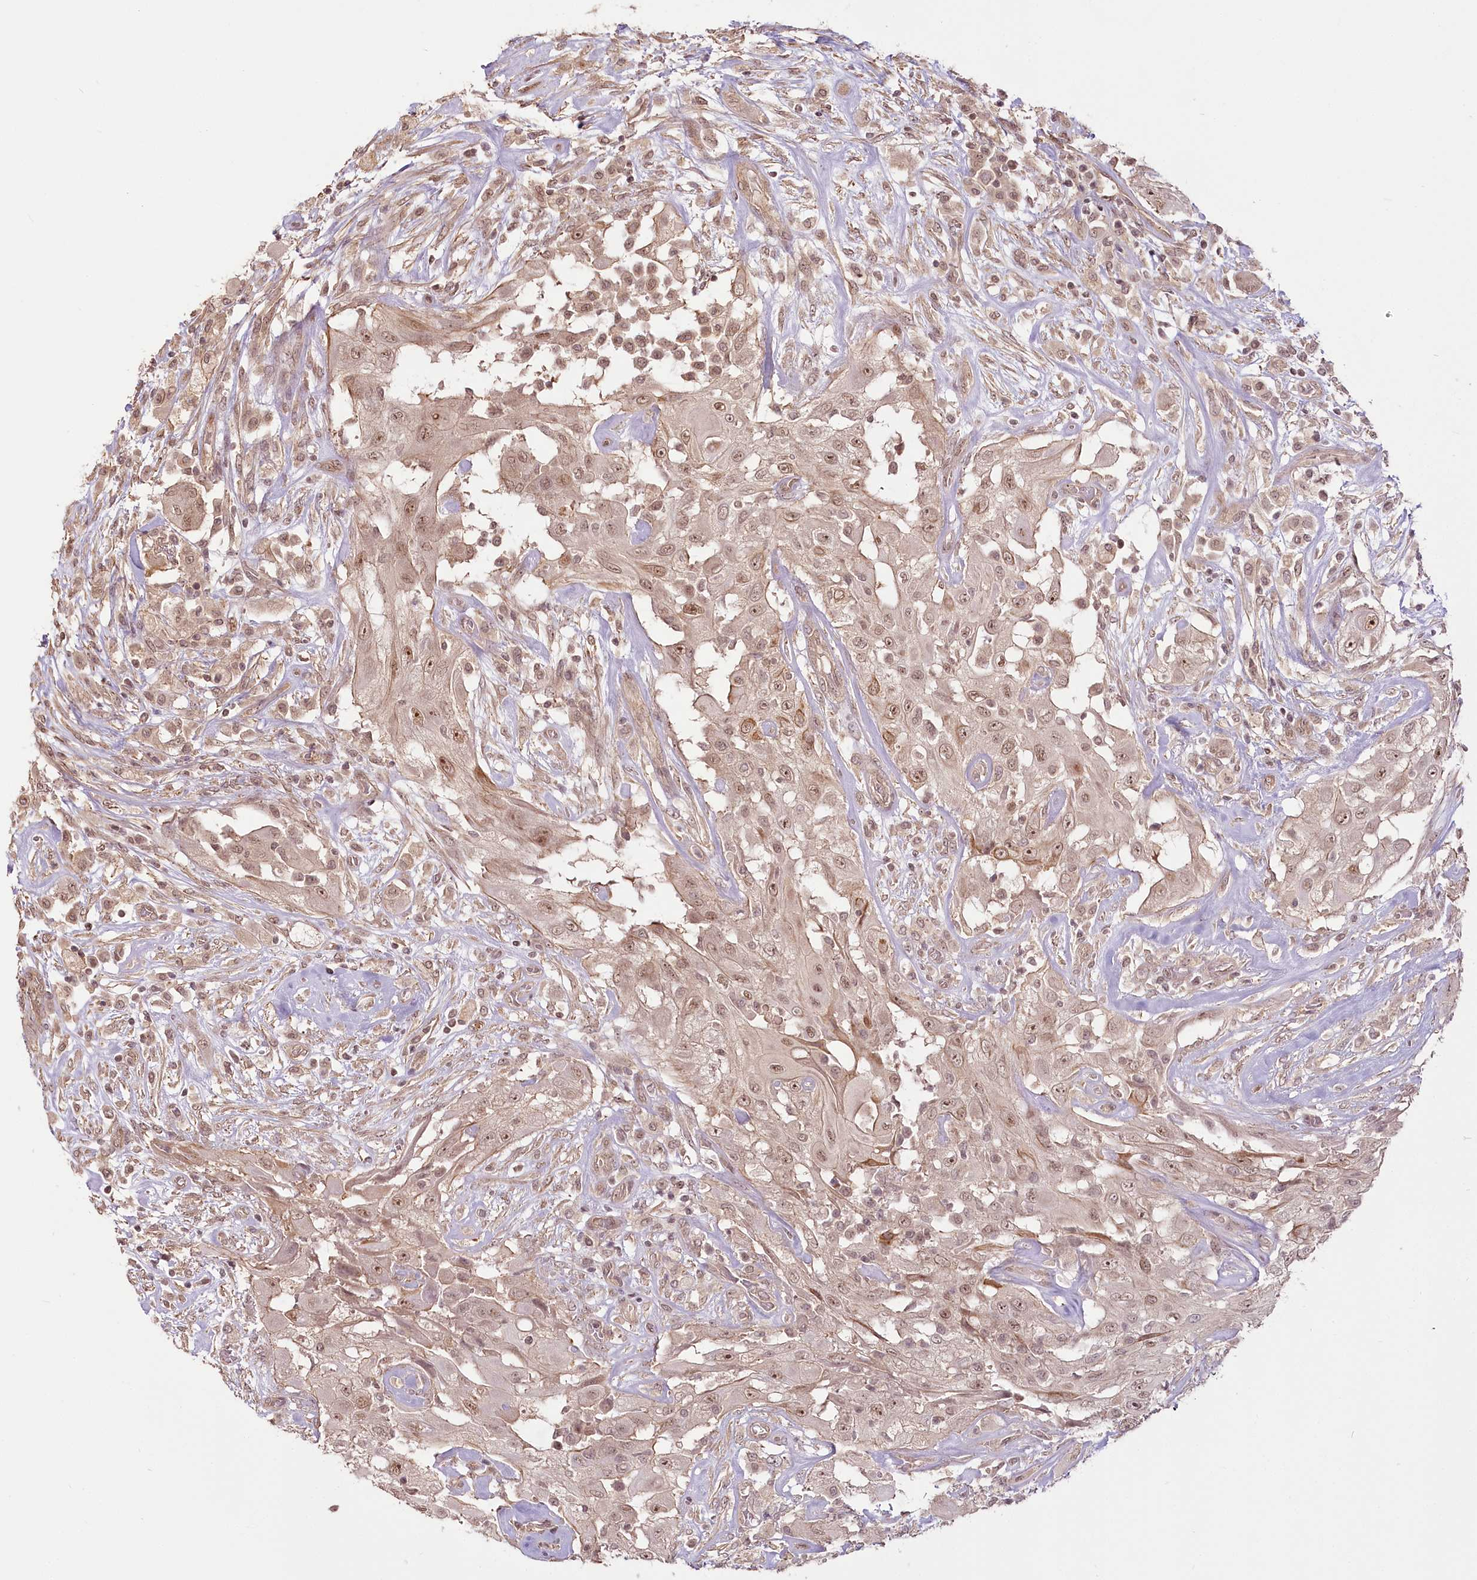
{"staining": {"intensity": "moderate", "quantity": ">75%", "location": "cytoplasmic/membranous,nuclear"}, "tissue": "thyroid cancer", "cell_type": "Tumor cells", "image_type": "cancer", "snomed": [{"axis": "morphology", "description": "Papillary adenocarcinoma, NOS"}, {"axis": "topography", "description": "Thyroid gland"}], "caption": "Moderate cytoplasmic/membranous and nuclear protein expression is appreciated in approximately >75% of tumor cells in thyroid cancer (papillary adenocarcinoma).", "gene": "R3HDM2", "patient": {"sex": "female", "age": 59}}